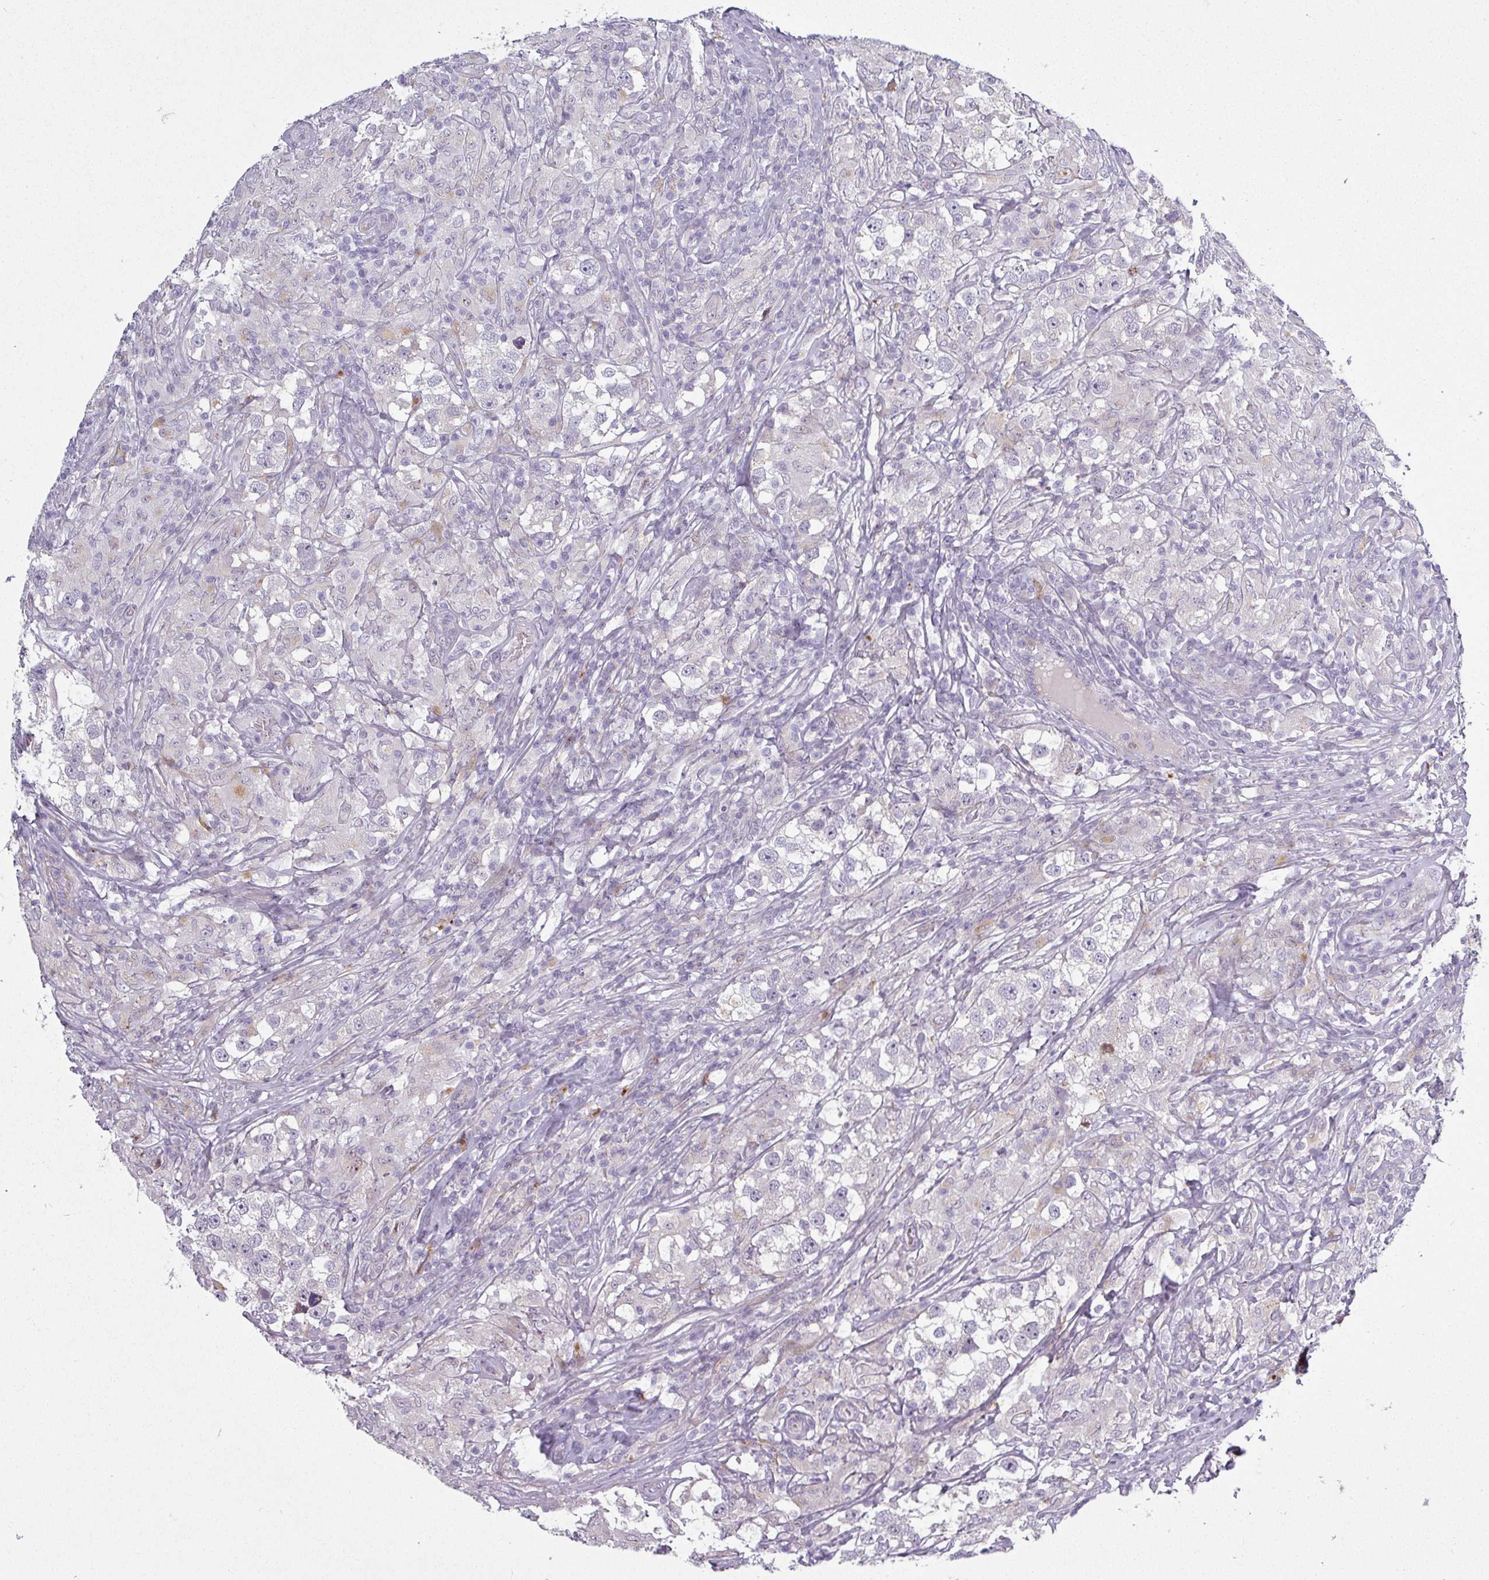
{"staining": {"intensity": "negative", "quantity": "none", "location": "none"}, "tissue": "testis cancer", "cell_type": "Tumor cells", "image_type": "cancer", "snomed": [{"axis": "morphology", "description": "Seminoma, NOS"}, {"axis": "topography", "description": "Testis"}], "caption": "A micrograph of human testis cancer is negative for staining in tumor cells.", "gene": "C2orf16", "patient": {"sex": "male", "age": 46}}